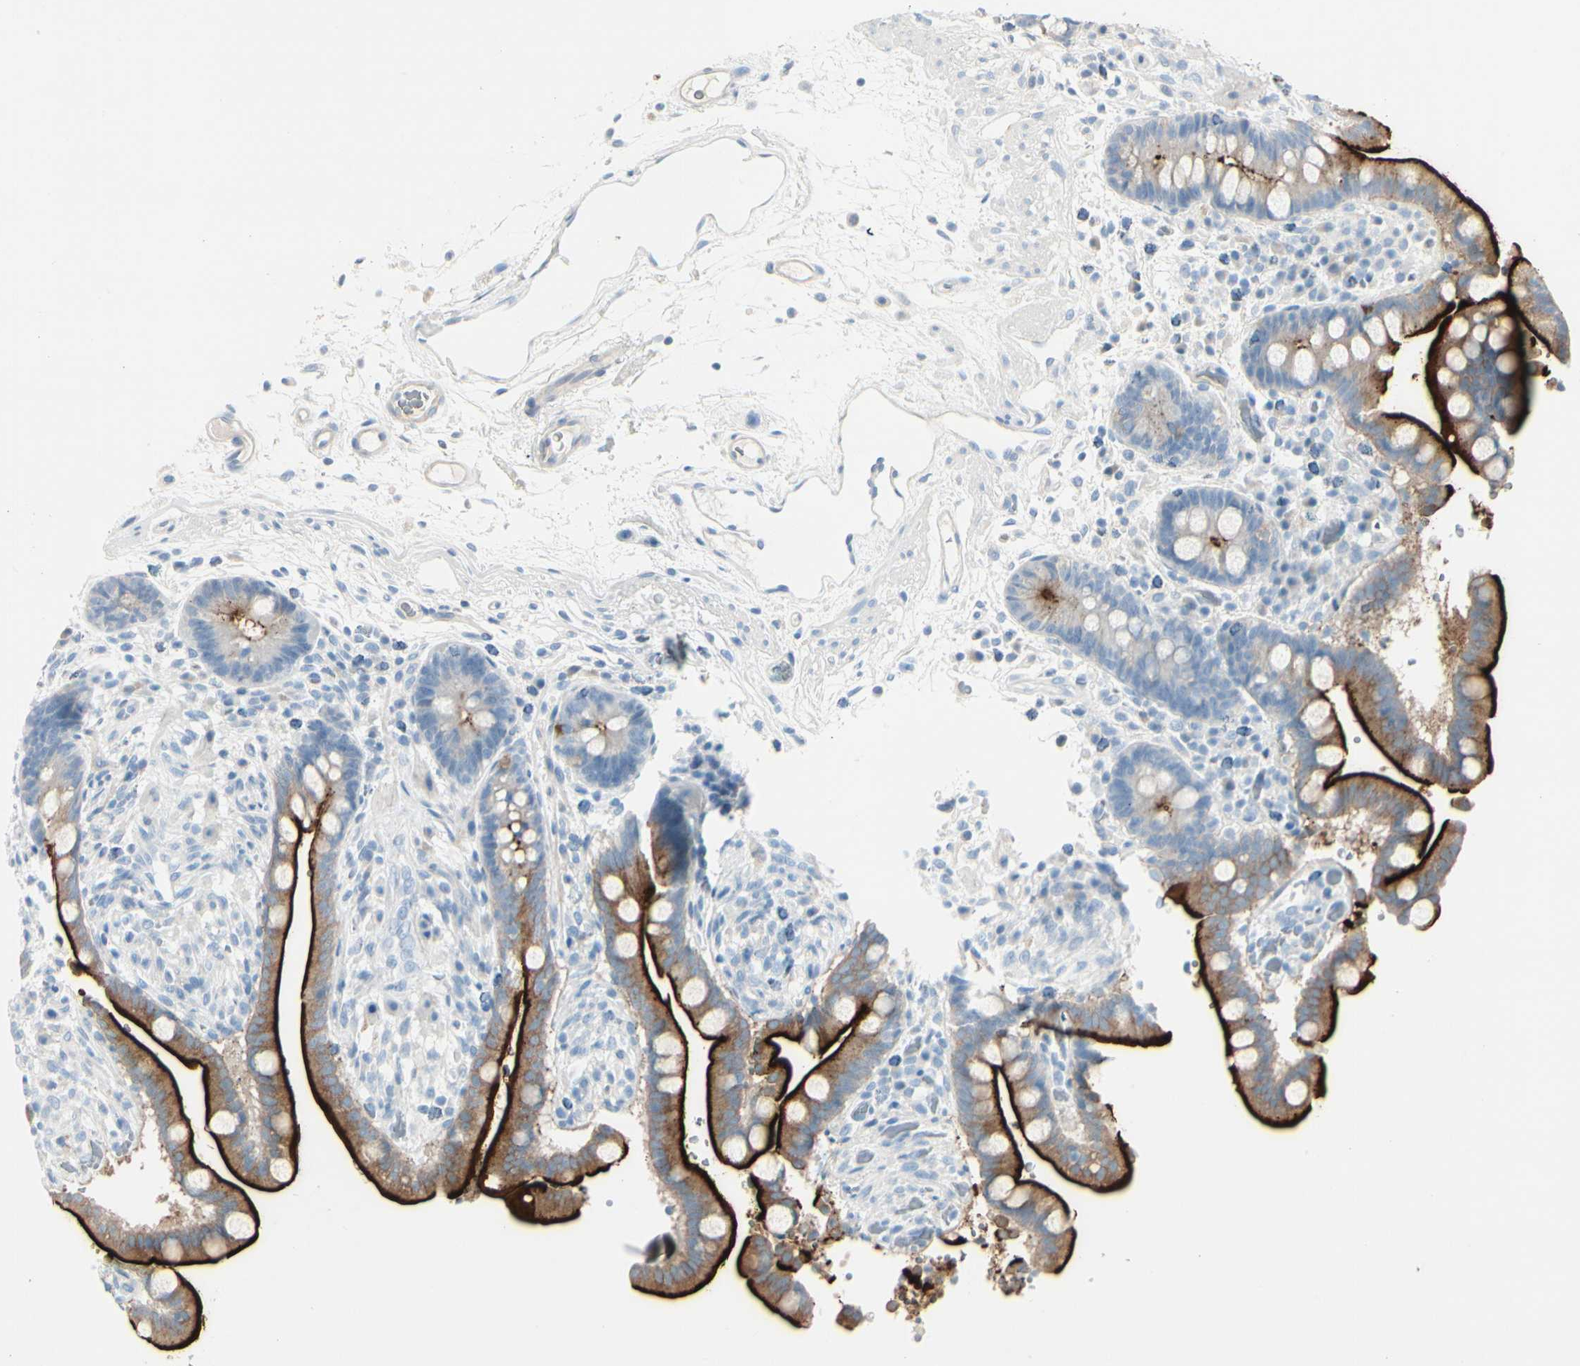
{"staining": {"intensity": "negative", "quantity": "none", "location": "none"}, "tissue": "colon", "cell_type": "Endothelial cells", "image_type": "normal", "snomed": [{"axis": "morphology", "description": "Normal tissue, NOS"}, {"axis": "topography", "description": "Colon"}], "caption": "The image demonstrates no significant positivity in endothelial cells of colon.", "gene": "CDHR5", "patient": {"sex": "male", "age": 73}}